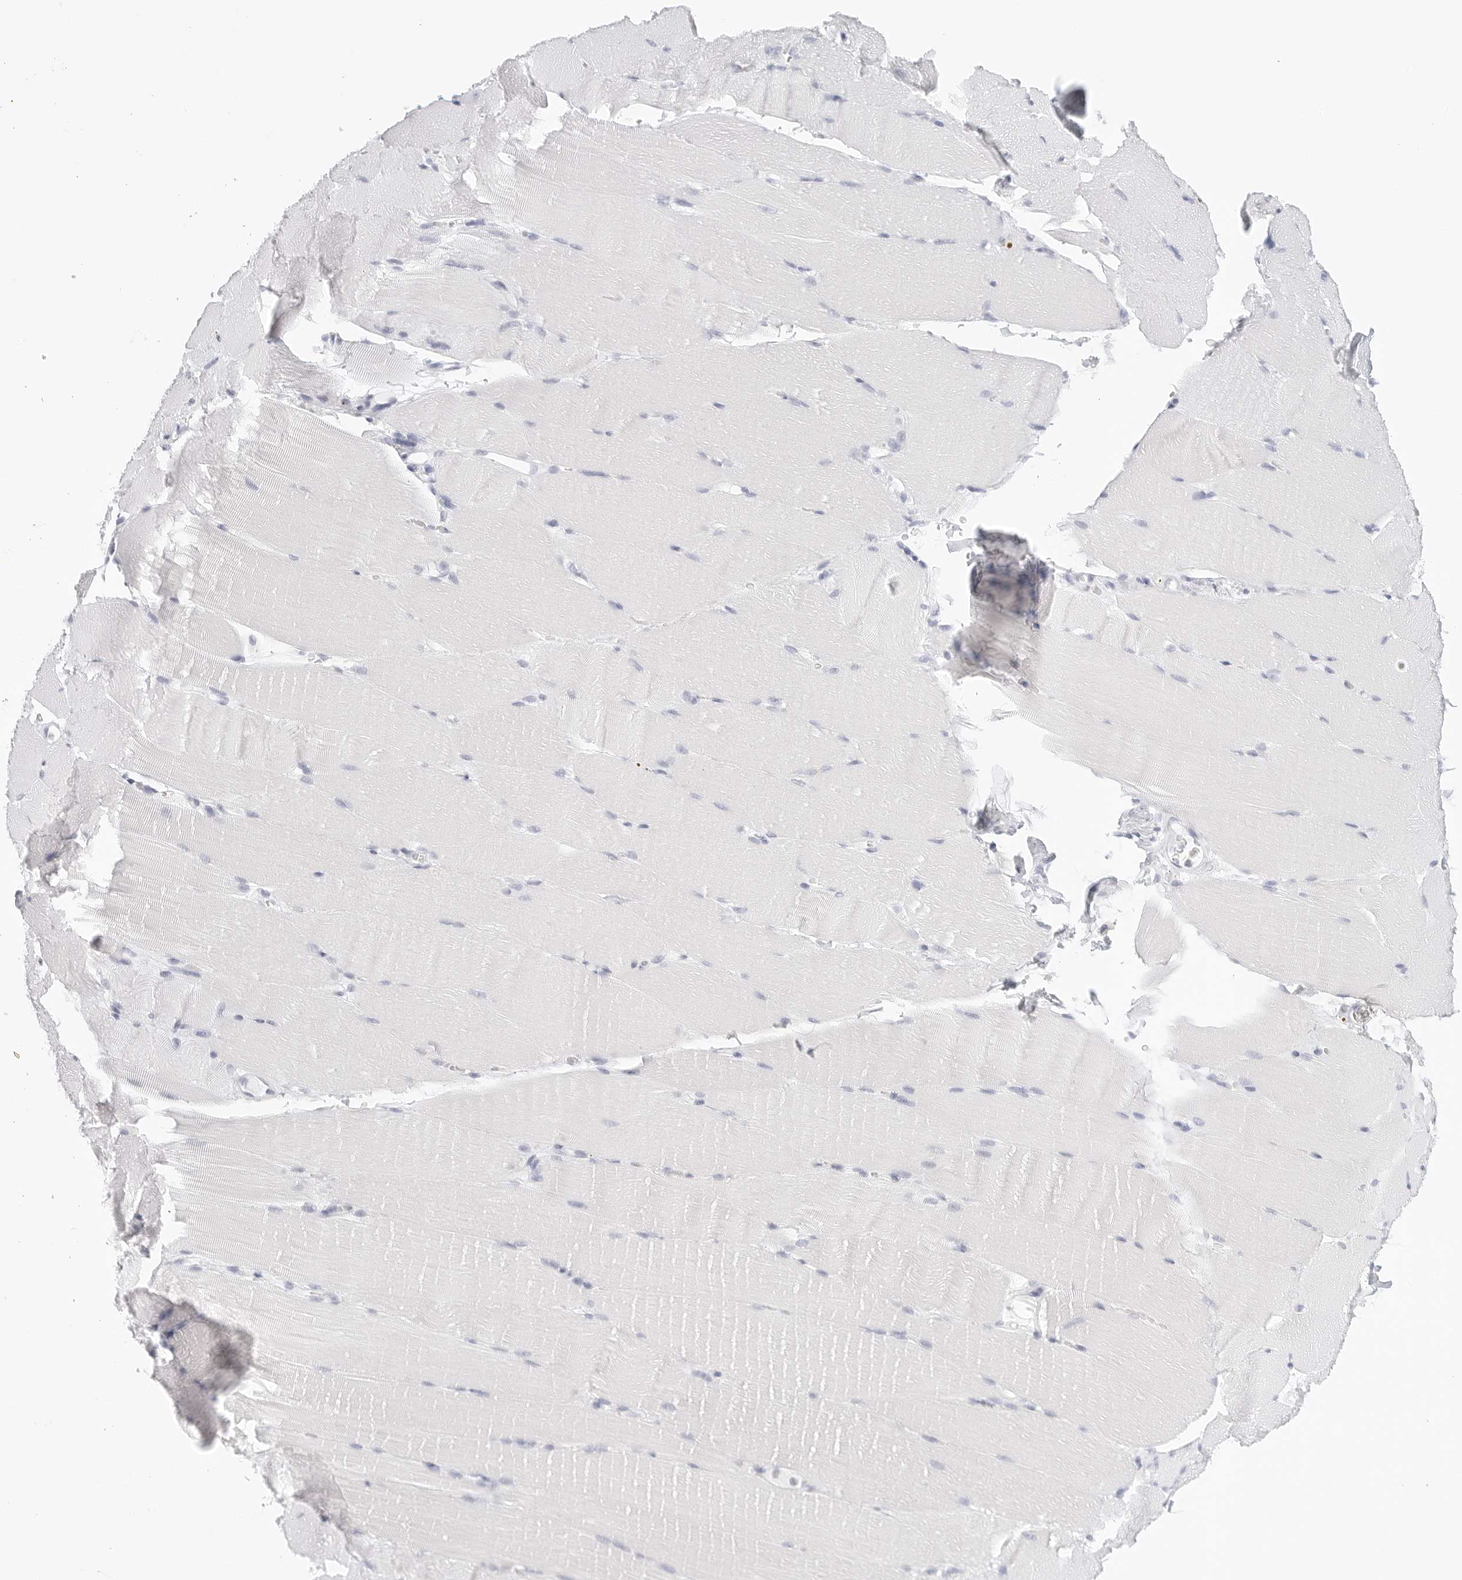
{"staining": {"intensity": "negative", "quantity": "none", "location": "none"}, "tissue": "skeletal muscle", "cell_type": "Myocytes", "image_type": "normal", "snomed": [{"axis": "morphology", "description": "Normal tissue, NOS"}, {"axis": "topography", "description": "Skeletal muscle"}, {"axis": "topography", "description": "Parathyroid gland"}], "caption": "A high-resolution micrograph shows immunohistochemistry staining of benign skeletal muscle, which displays no significant positivity in myocytes. Nuclei are stained in blue.", "gene": "SLC9A3R1", "patient": {"sex": "female", "age": 37}}